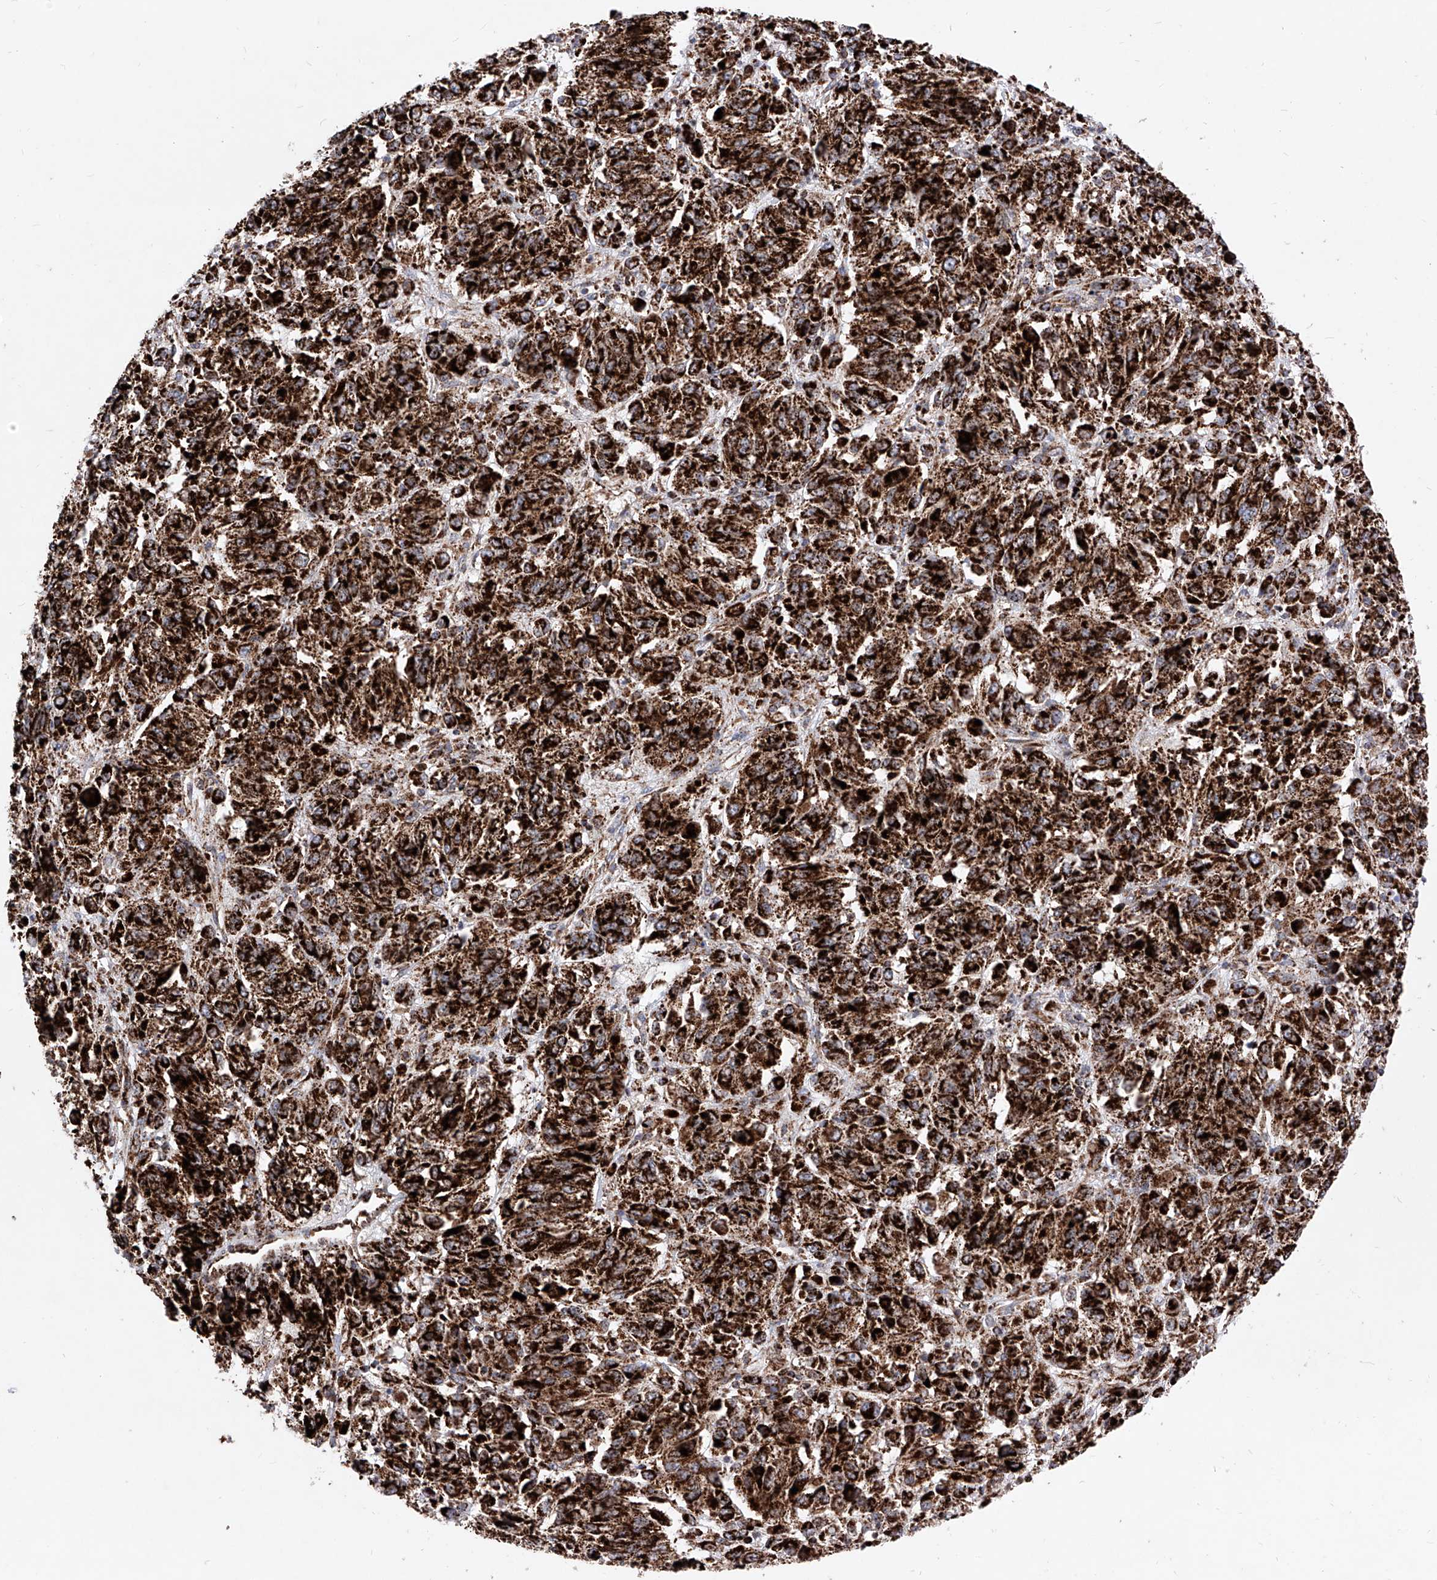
{"staining": {"intensity": "strong", "quantity": ">75%", "location": "cytoplasmic/membranous"}, "tissue": "melanoma", "cell_type": "Tumor cells", "image_type": "cancer", "snomed": [{"axis": "morphology", "description": "Malignant melanoma, Metastatic site"}, {"axis": "topography", "description": "Lung"}], "caption": "Malignant melanoma (metastatic site) stained with DAB (3,3'-diaminobenzidine) immunohistochemistry exhibits high levels of strong cytoplasmic/membranous expression in approximately >75% of tumor cells. The protein of interest is shown in brown color, while the nuclei are stained blue.", "gene": "SEMA6A", "patient": {"sex": "male", "age": 64}}